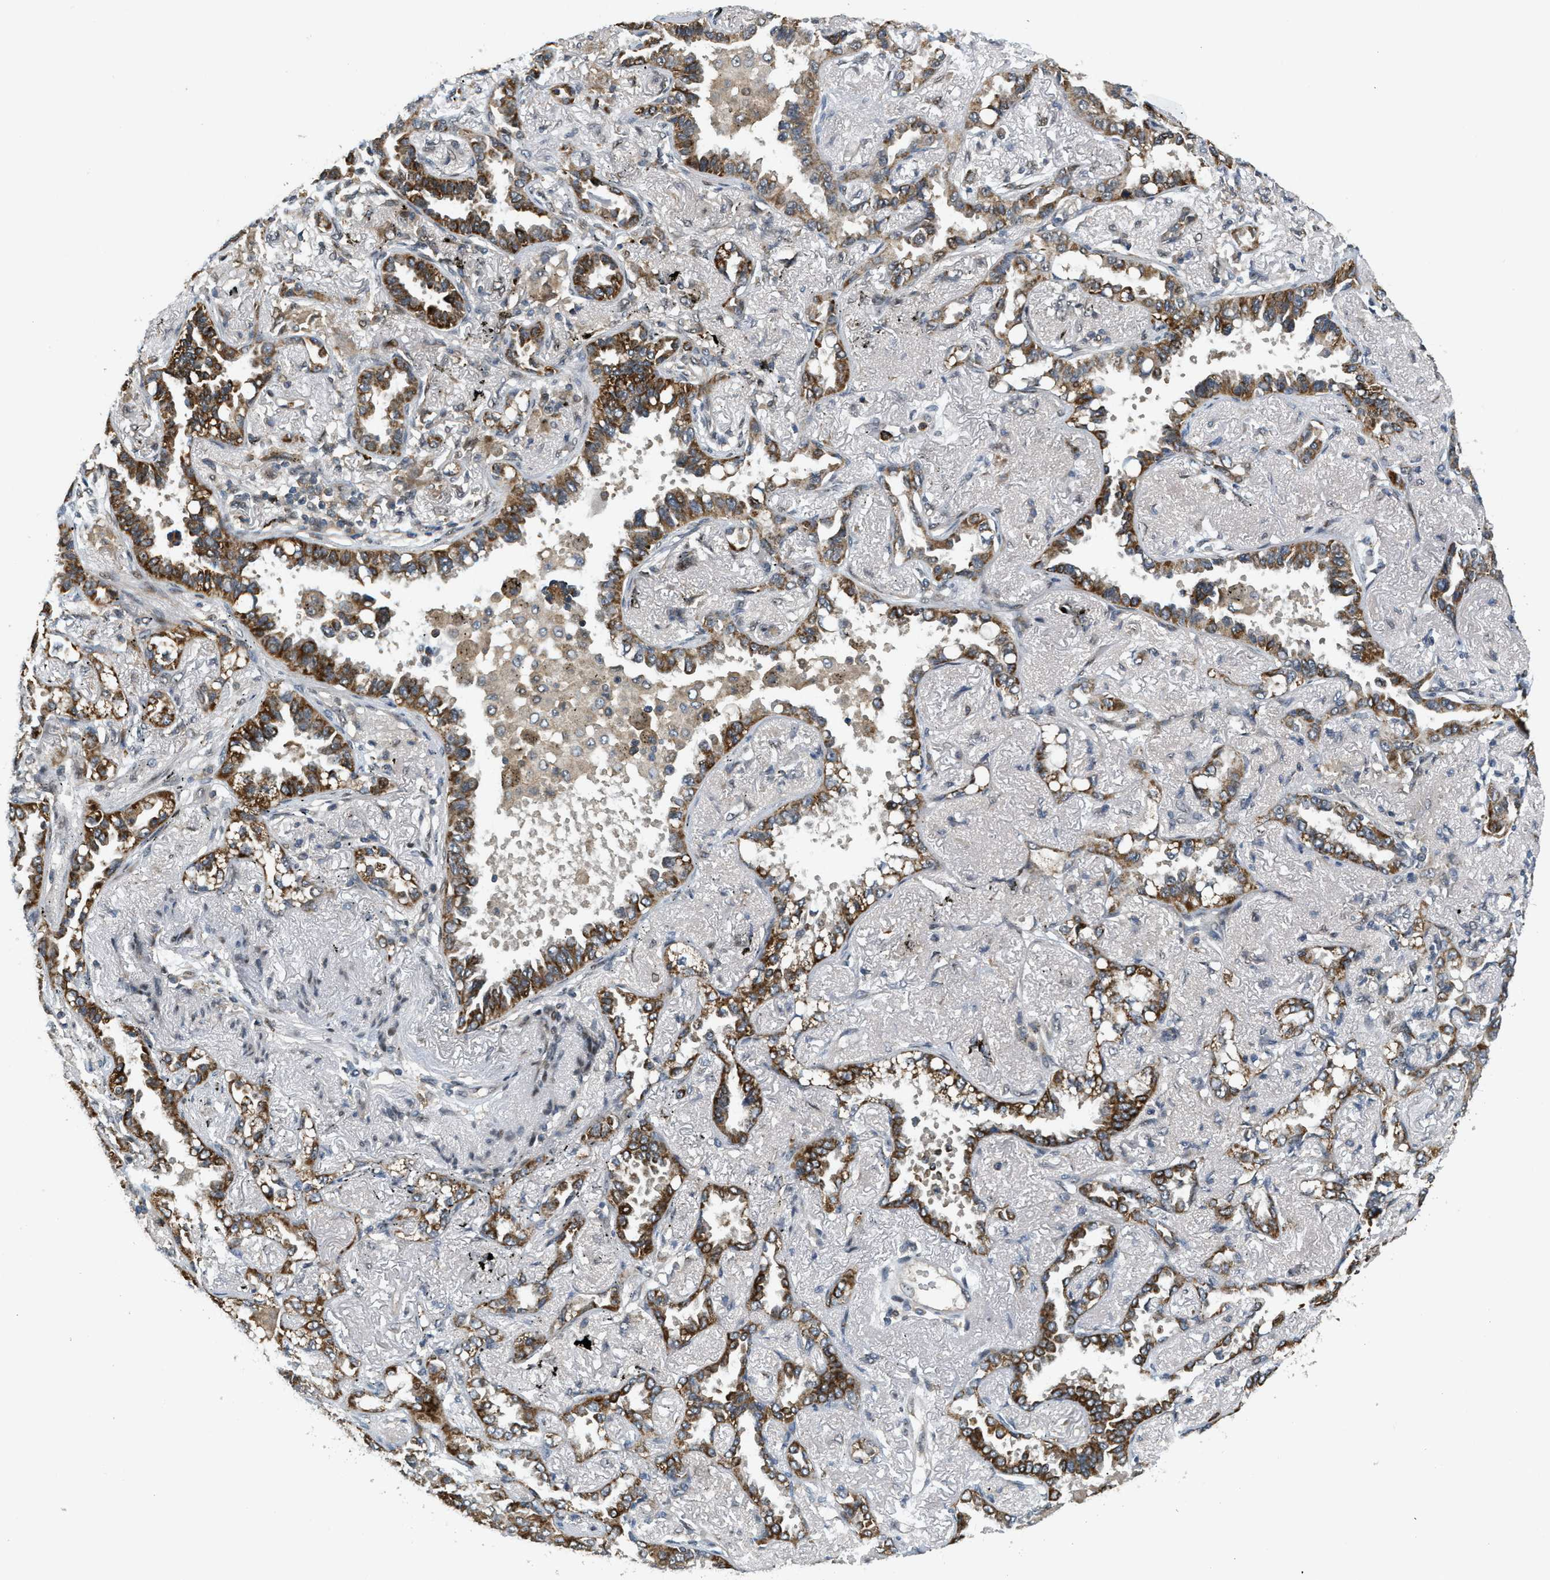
{"staining": {"intensity": "strong", "quantity": "25%-75%", "location": "cytoplasmic/membranous"}, "tissue": "lung cancer", "cell_type": "Tumor cells", "image_type": "cancer", "snomed": [{"axis": "morphology", "description": "Adenocarcinoma, NOS"}, {"axis": "topography", "description": "Lung"}], "caption": "Lung cancer was stained to show a protein in brown. There is high levels of strong cytoplasmic/membranous staining in about 25%-75% of tumor cells. (Brightfield microscopy of DAB IHC at high magnification).", "gene": "TRAPPC14", "patient": {"sex": "male", "age": 59}}